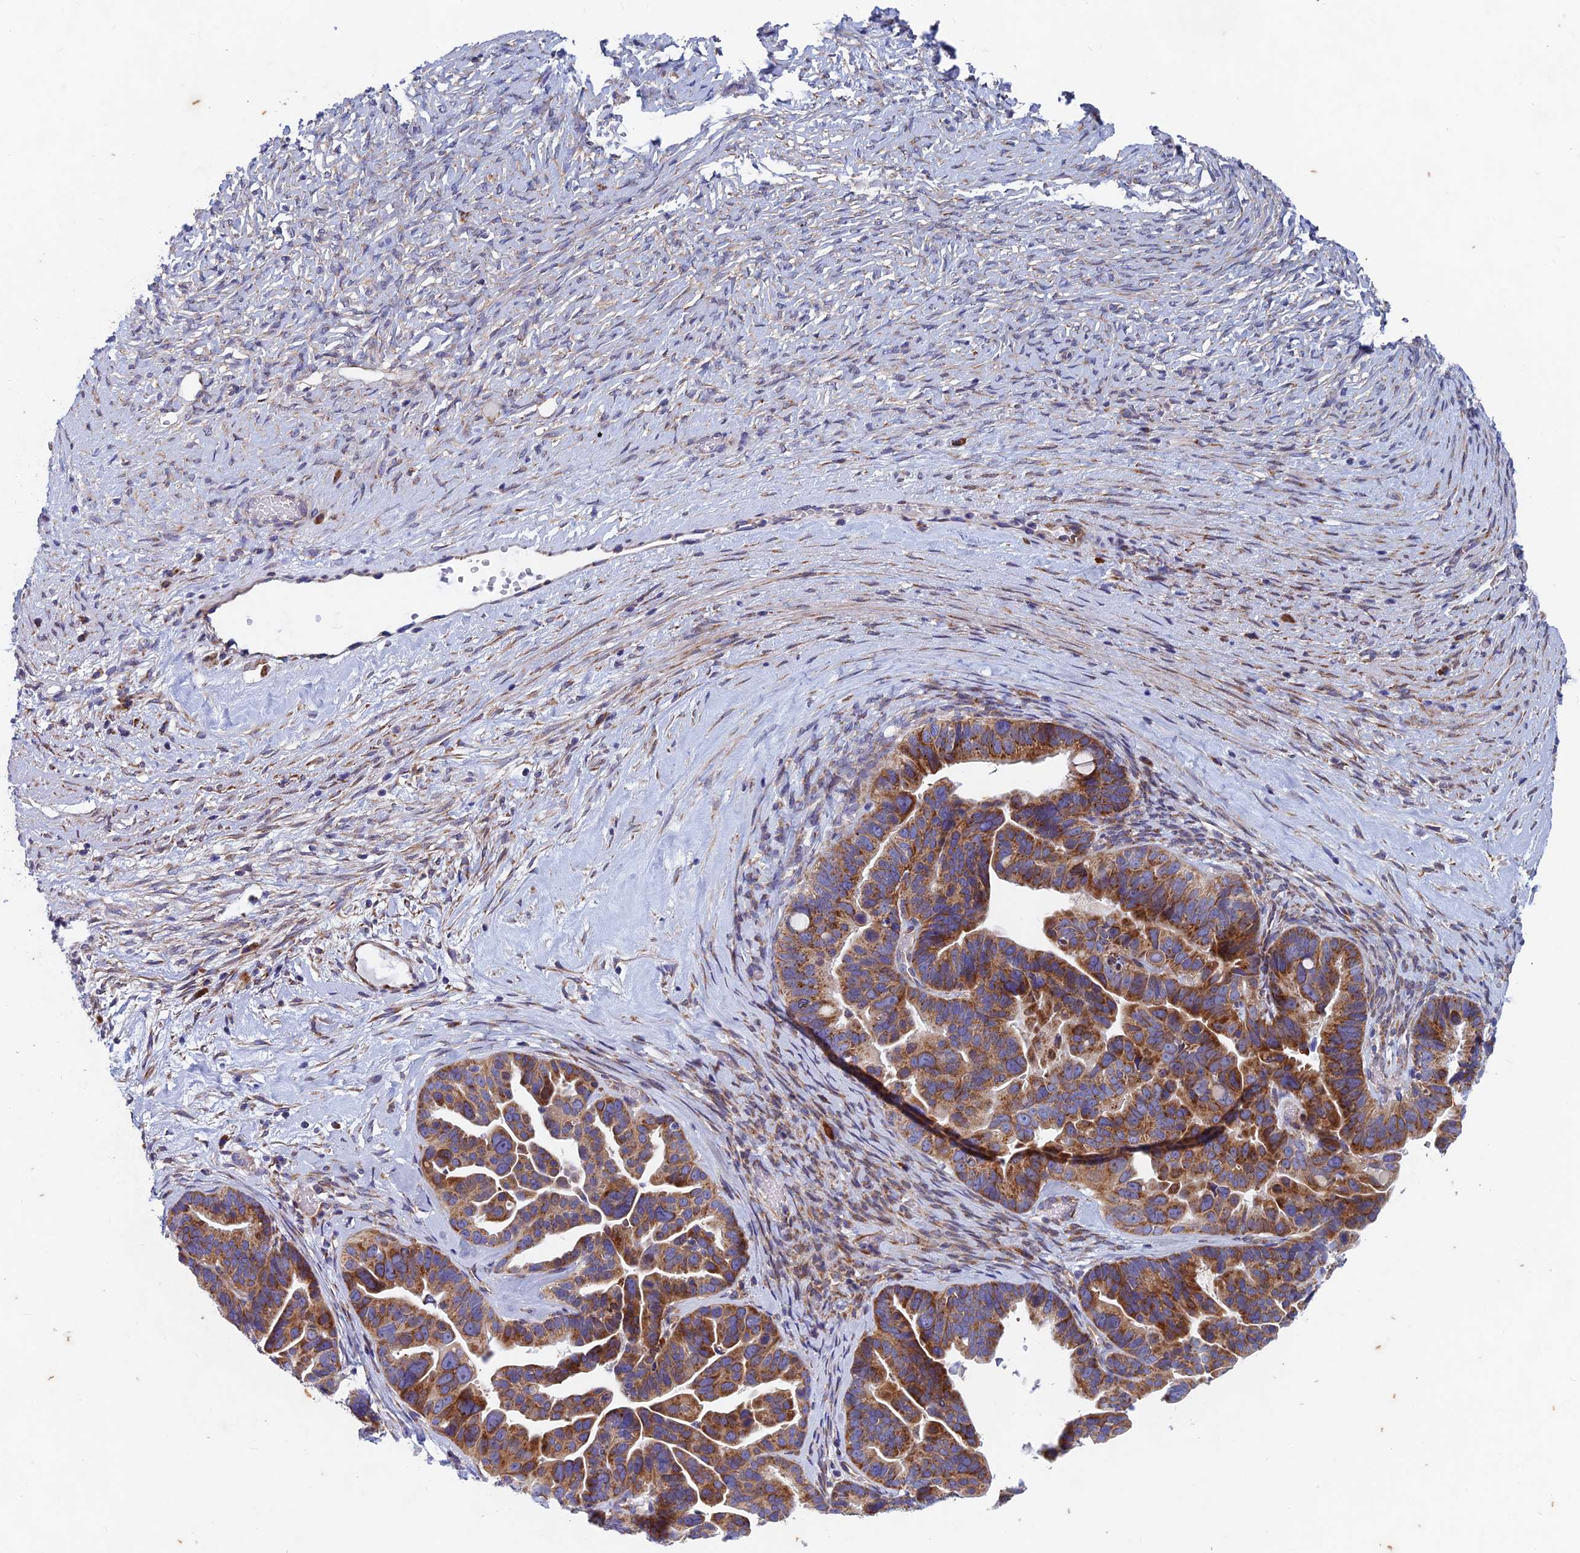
{"staining": {"intensity": "moderate", "quantity": ">75%", "location": "cytoplasmic/membranous"}, "tissue": "ovarian cancer", "cell_type": "Tumor cells", "image_type": "cancer", "snomed": [{"axis": "morphology", "description": "Cystadenocarcinoma, serous, NOS"}, {"axis": "topography", "description": "Ovary"}], "caption": "IHC photomicrograph of ovarian cancer (serous cystadenocarcinoma) stained for a protein (brown), which exhibits medium levels of moderate cytoplasmic/membranous positivity in about >75% of tumor cells.", "gene": "AP4S1", "patient": {"sex": "female", "age": 56}}